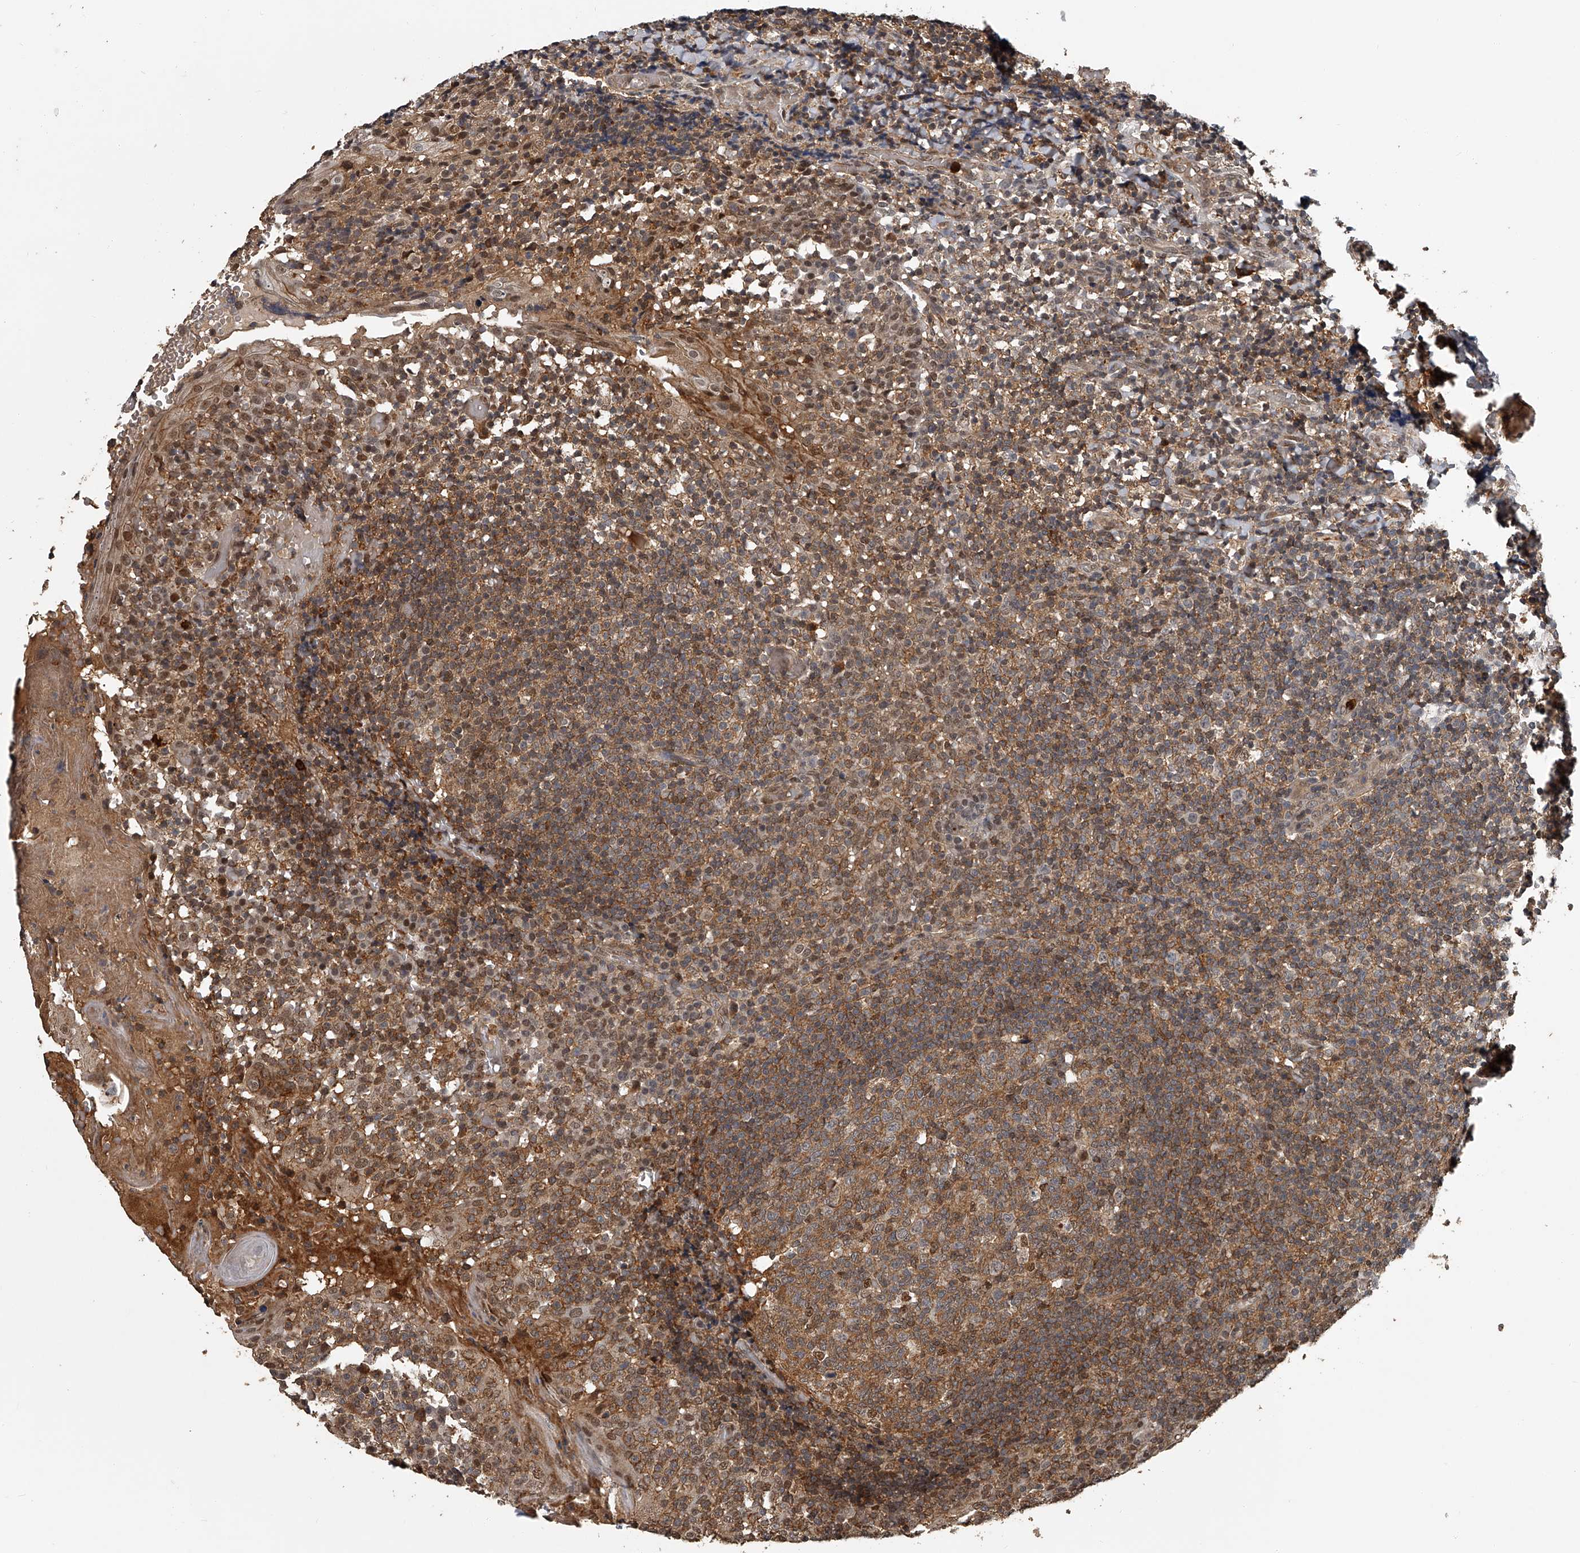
{"staining": {"intensity": "moderate", "quantity": ">75%", "location": "cytoplasmic/membranous,nuclear"}, "tissue": "tonsil", "cell_type": "Germinal center cells", "image_type": "normal", "snomed": [{"axis": "morphology", "description": "Normal tissue, NOS"}, {"axis": "topography", "description": "Tonsil"}], "caption": "Tonsil was stained to show a protein in brown. There is medium levels of moderate cytoplasmic/membranous,nuclear expression in approximately >75% of germinal center cells. (Brightfield microscopy of DAB IHC at high magnification).", "gene": "PLEKHG1", "patient": {"sex": "female", "age": 19}}